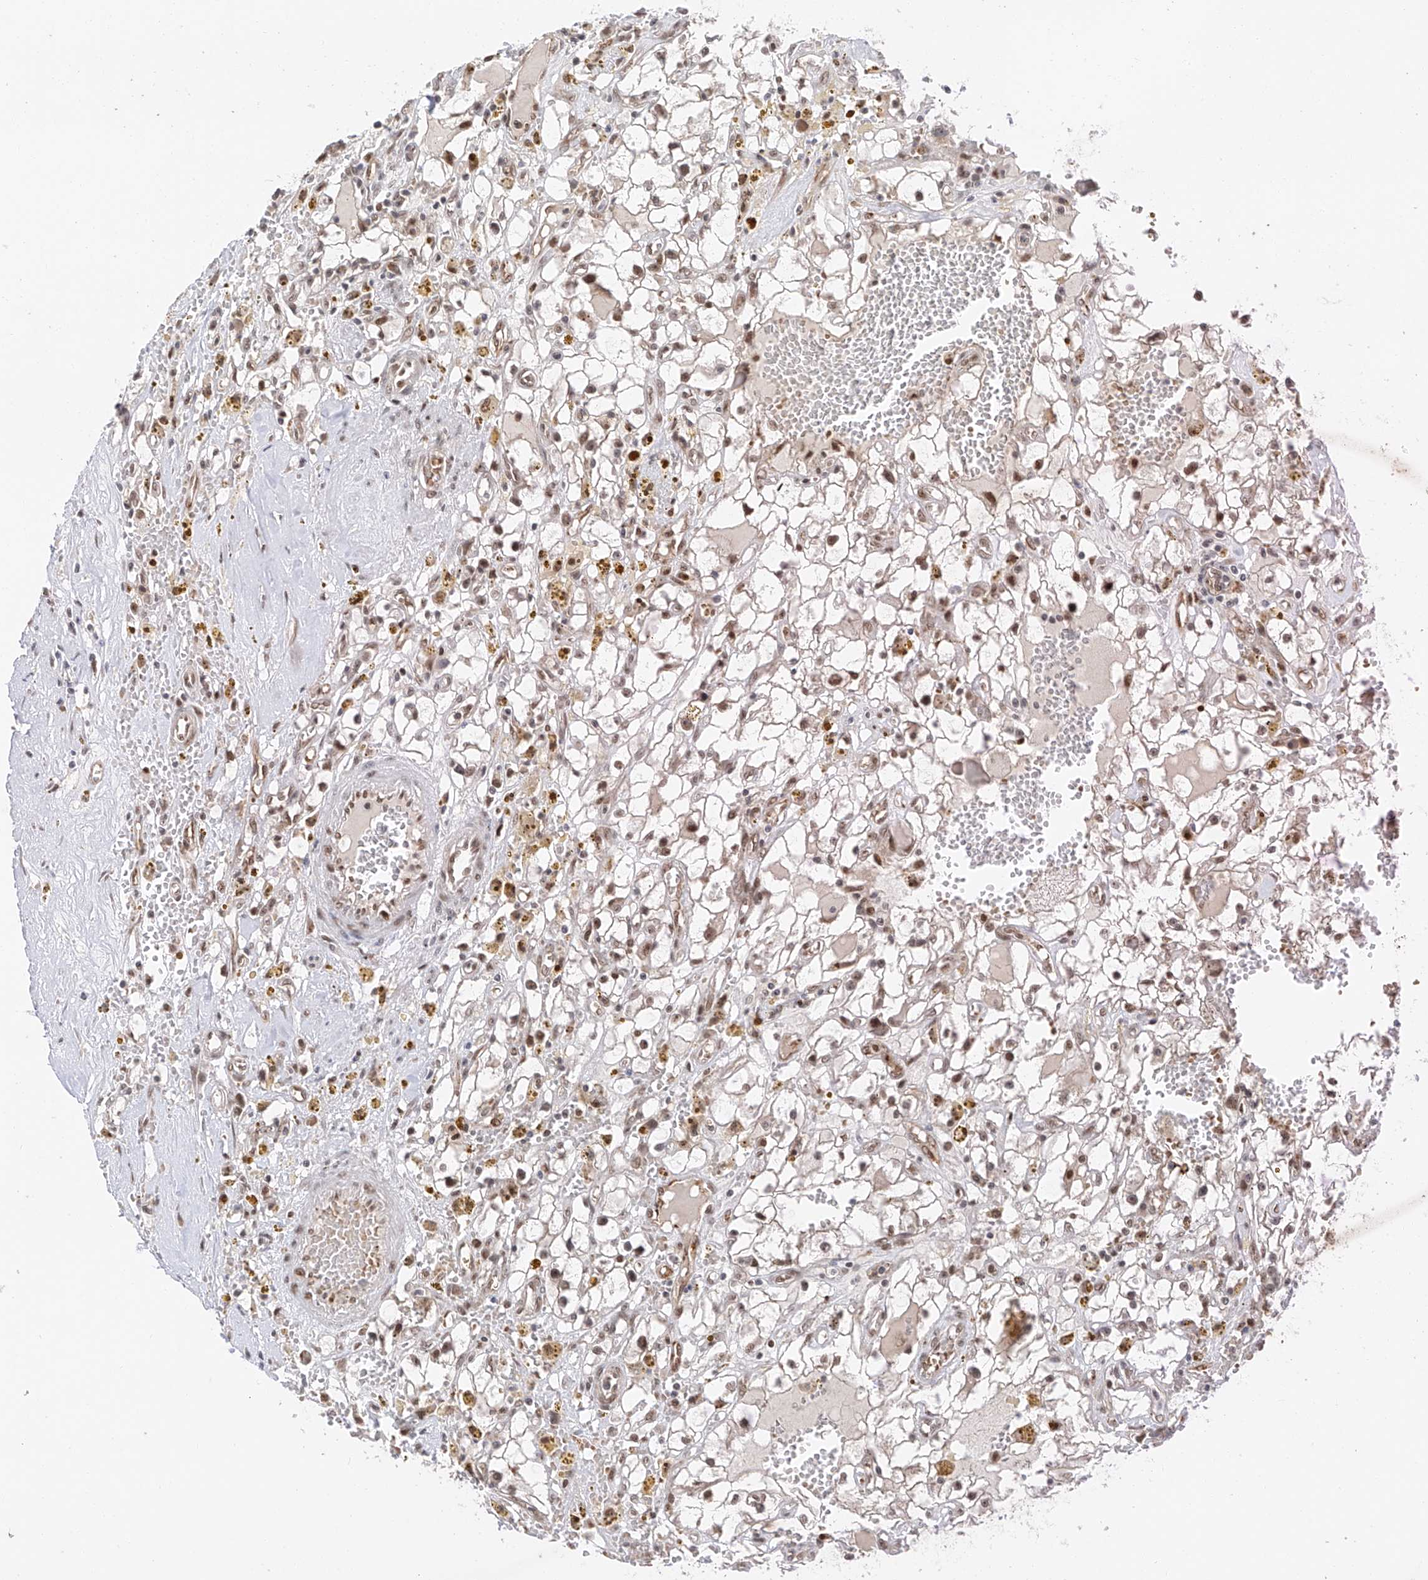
{"staining": {"intensity": "moderate", "quantity": "<25%", "location": "nuclear"}, "tissue": "renal cancer", "cell_type": "Tumor cells", "image_type": "cancer", "snomed": [{"axis": "morphology", "description": "Adenocarcinoma, NOS"}, {"axis": "topography", "description": "Kidney"}], "caption": "Protein expression analysis of human renal cancer (adenocarcinoma) reveals moderate nuclear expression in about <25% of tumor cells. Ihc stains the protein of interest in brown and the nuclei are stained blue.", "gene": "POGK", "patient": {"sex": "male", "age": 56}}